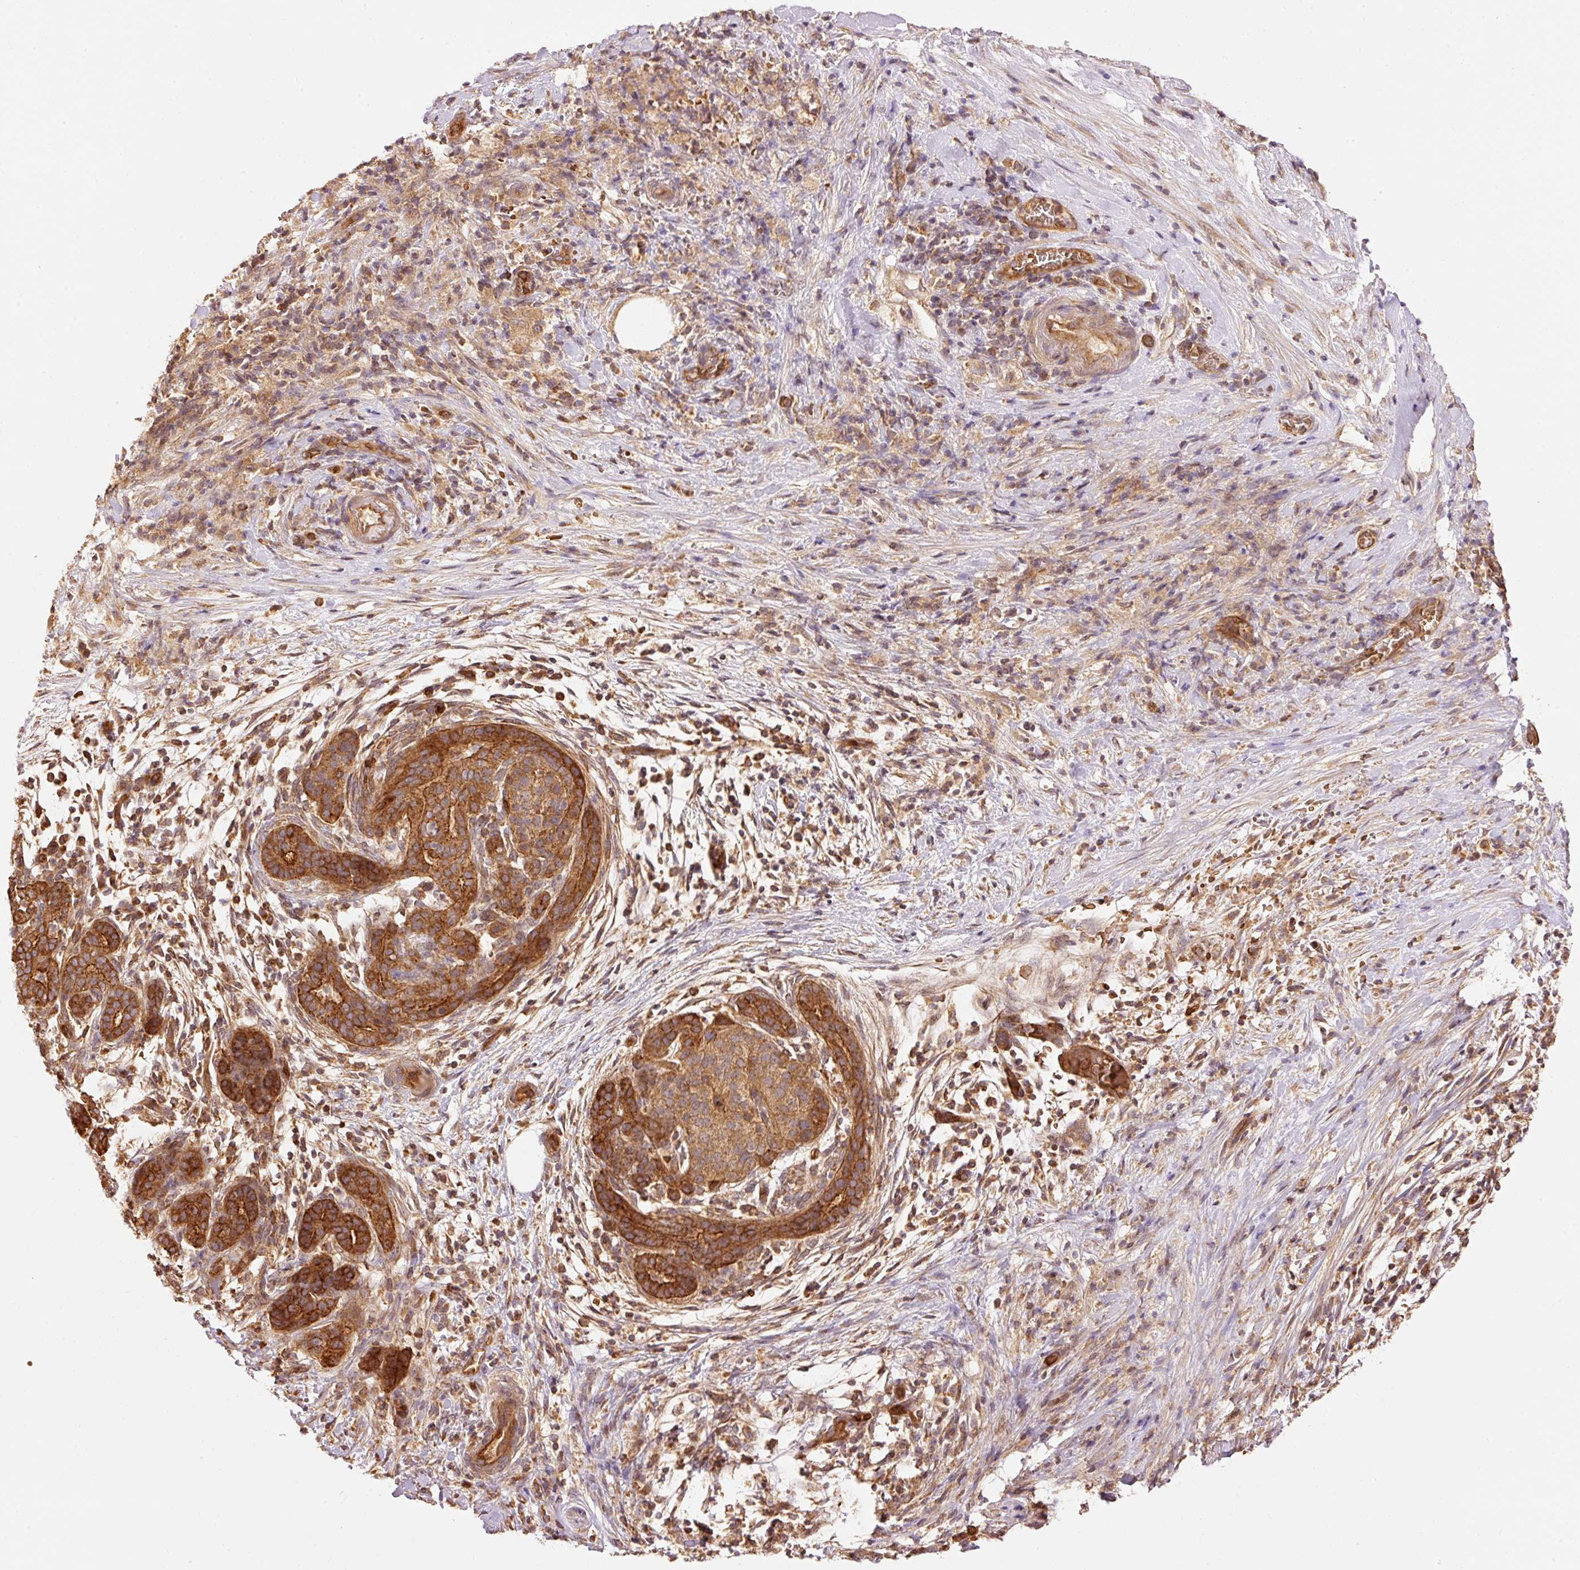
{"staining": {"intensity": "strong", "quantity": ">75%", "location": "cytoplasmic/membranous"}, "tissue": "pancreatic cancer", "cell_type": "Tumor cells", "image_type": "cancer", "snomed": [{"axis": "morphology", "description": "Adenocarcinoma, NOS"}, {"axis": "topography", "description": "Pancreas"}], "caption": "Pancreatic adenocarcinoma stained with a protein marker displays strong staining in tumor cells.", "gene": "ADCY4", "patient": {"sex": "male", "age": 44}}